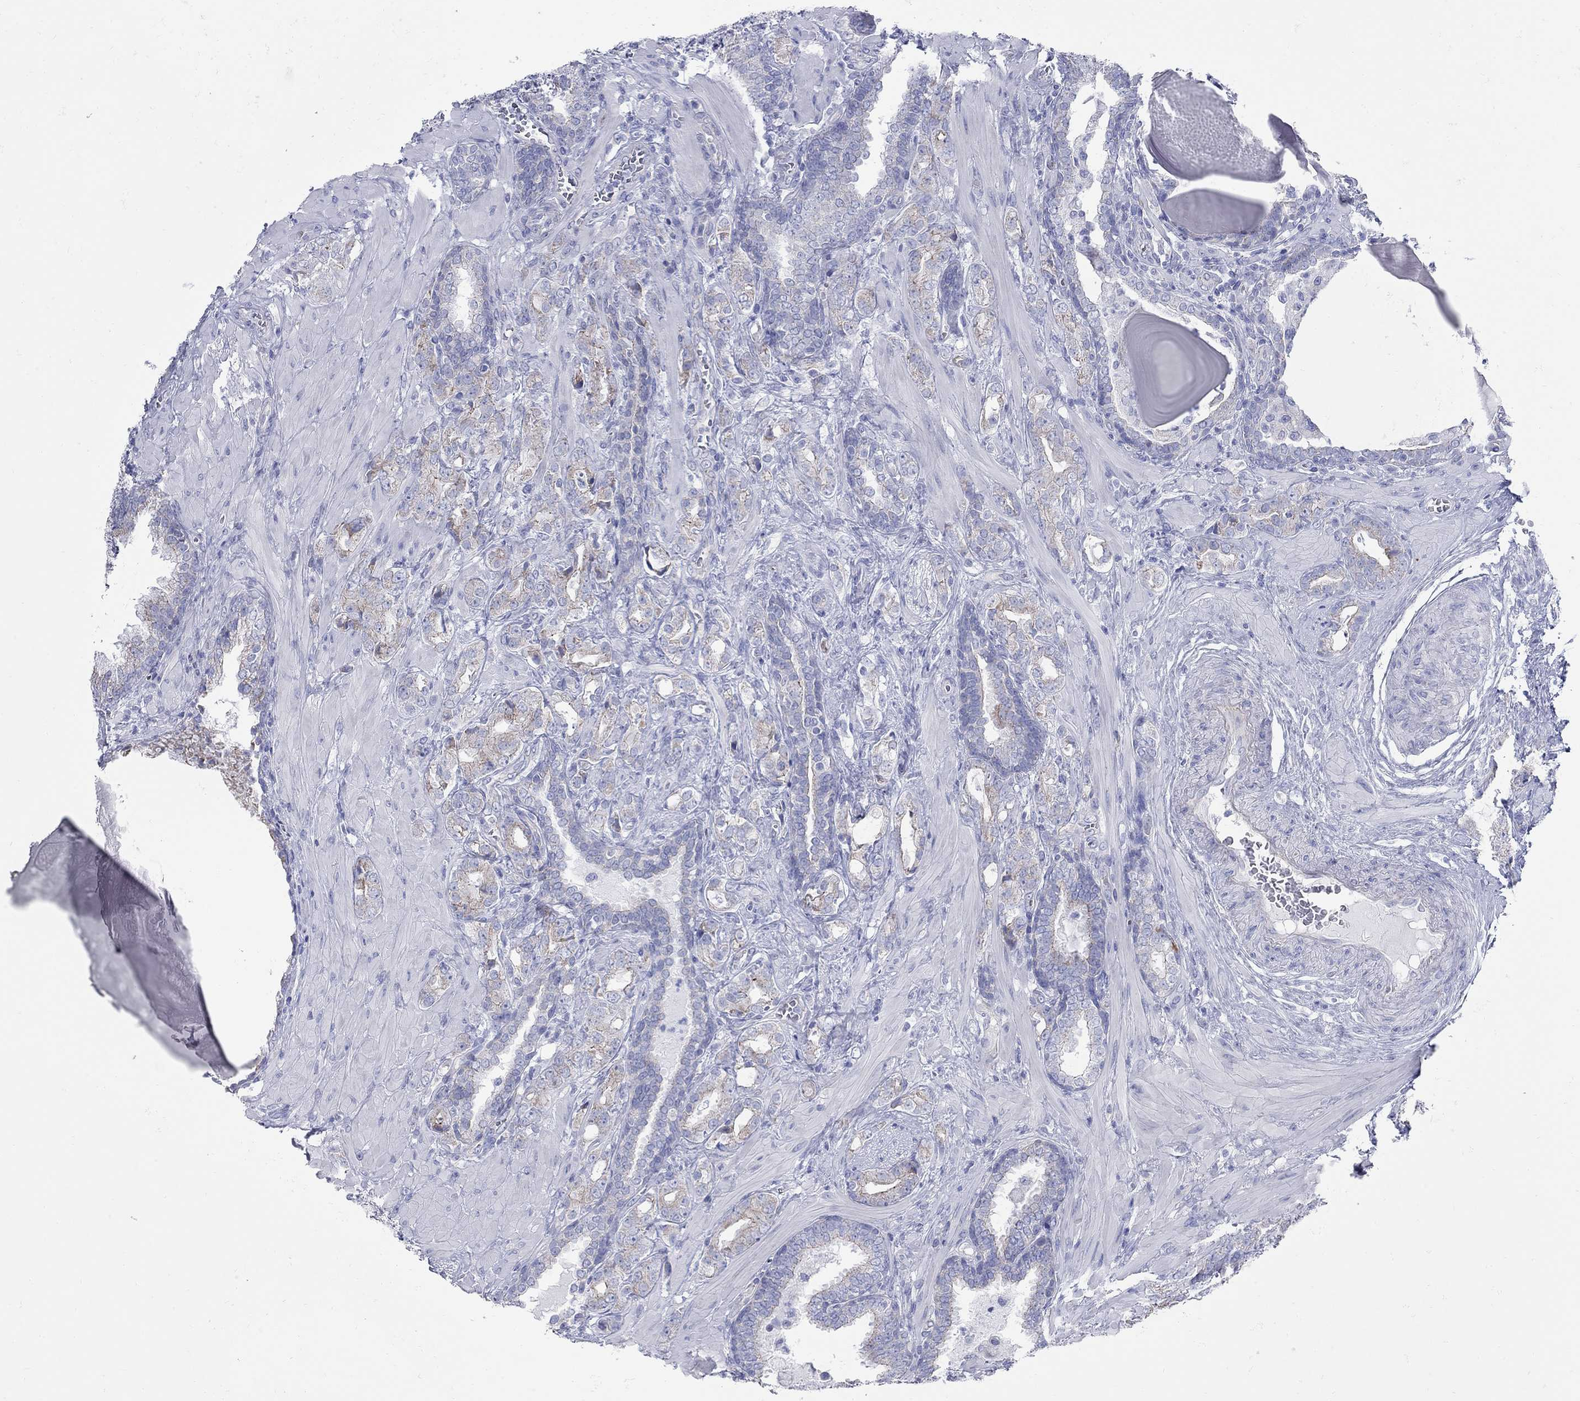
{"staining": {"intensity": "weak", "quantity": "25%-75%", "location": "cytoplasmic/membranous"}, "tissue": "prostate cancer", "cell_type": "Tumor cells", "image_type": "cancer", "snomed": [{"axis": "morphology", "description": "Adenocarcinoma, NOS"}, {"axis": "topography", "description": "Prostate"}], "caption": "High-power microscopy captured an immunohistochemistry (IHC) histopathology image of prostate adenocarcinoma, revealing weak cytoplasmic/membranous staining in approximately 25%-75% of tumor cells. Immunohistochemistry (ihc) stains the protein of interest in brown and the nuclei are stained blue.", "gene": "PDZD3", "patient": {"sex": "male", "age": 57}}